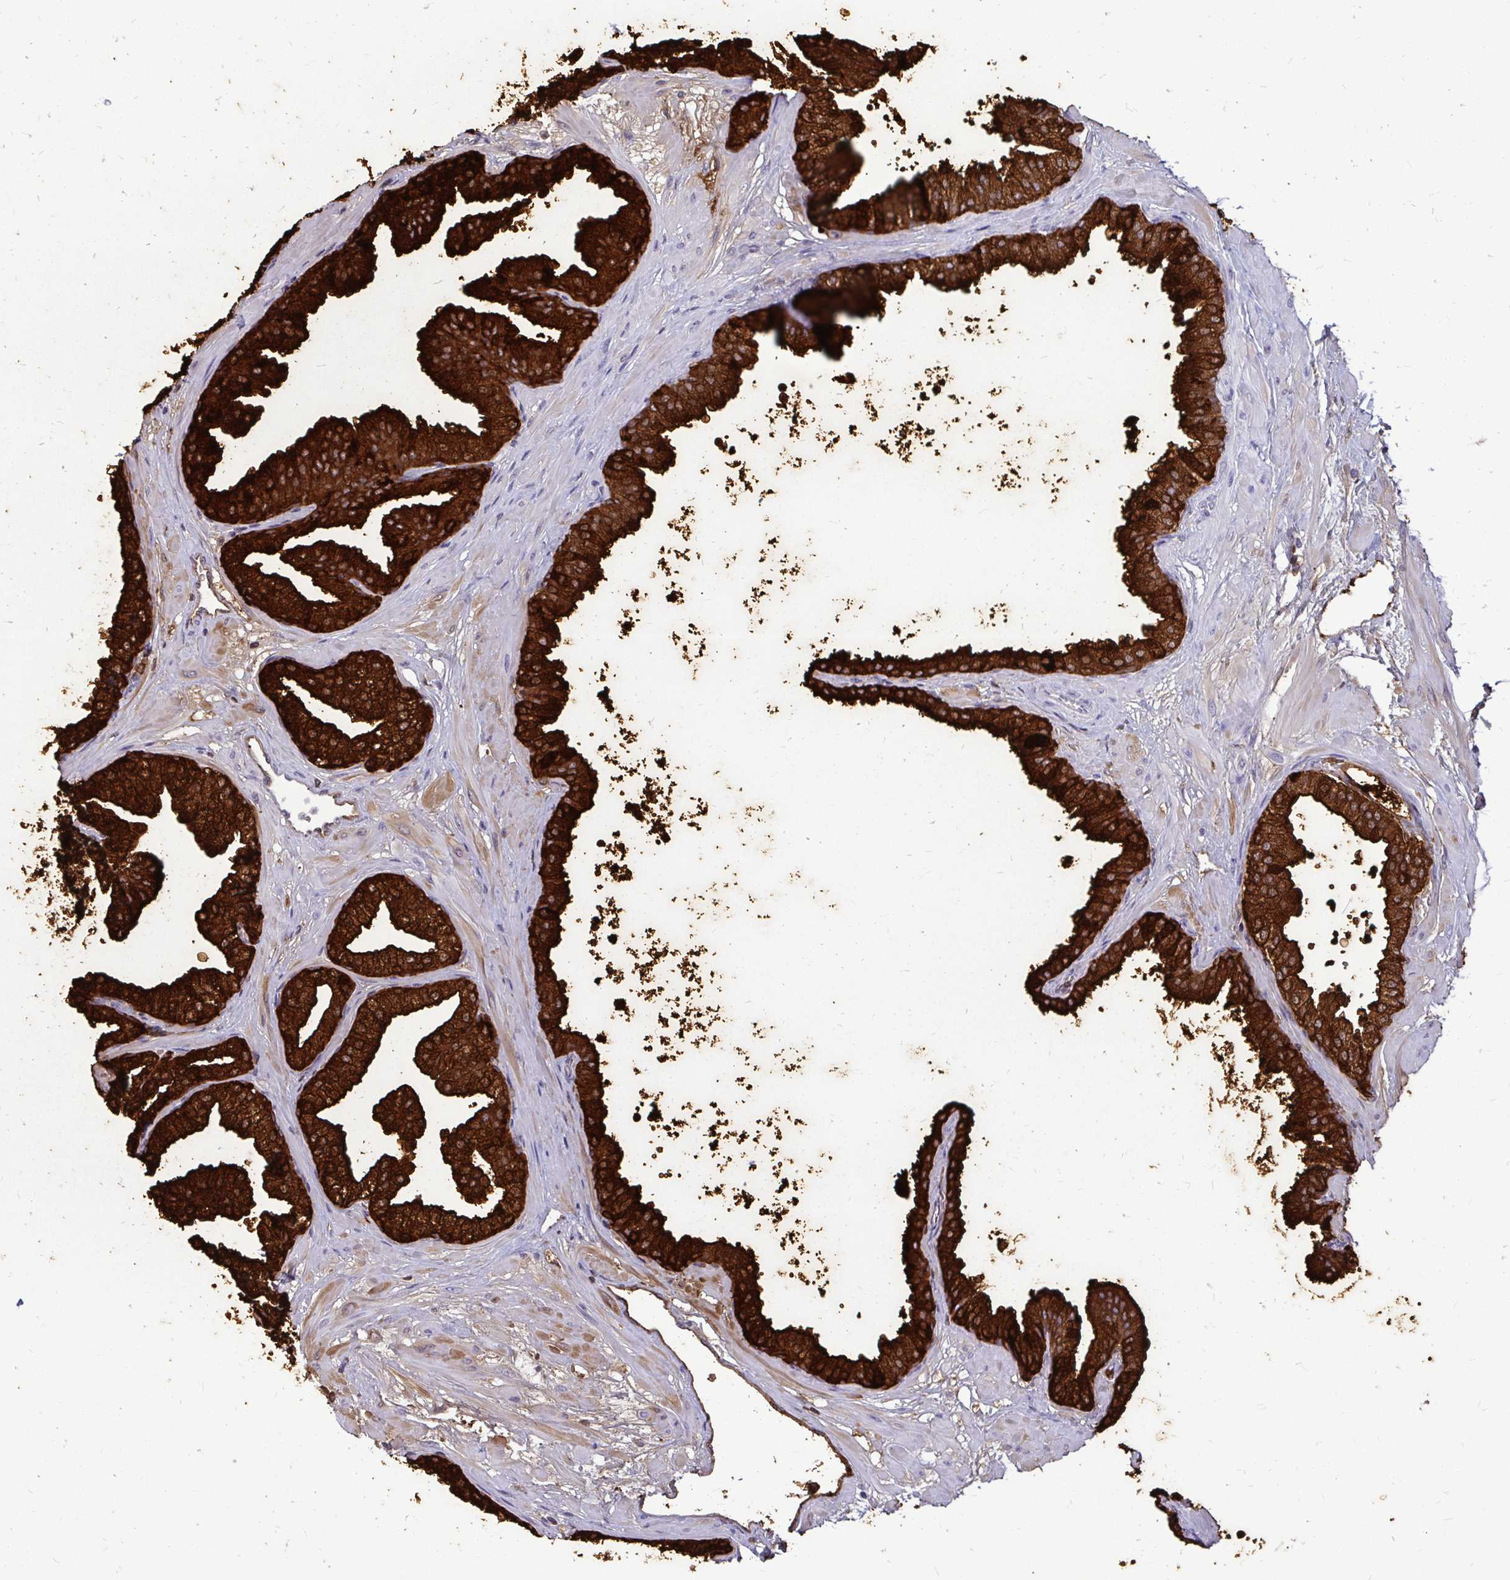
{"staining": {"intensity": "strong", "quantity": ">75%", "location": "cytoplasmic/membranous"}, "tissue": "prostate", "cell_type": "Glandular cells", "image_type": "normal", "snomed": [{"axis": "morphology", "description": "Normal tissue, NOS"}, {"axis": "topography", "description": "Prostate"}], "caption": "Protein expression analysis of benign human prostate reveals strong cytoplasmic/membranous positivity in approximately >75% of glandular cells. (DAB = brown stain, brightfield microscopy at high magnification).", "gene": "OR10R2", "patient": {"sex": "male", "age": 37}}